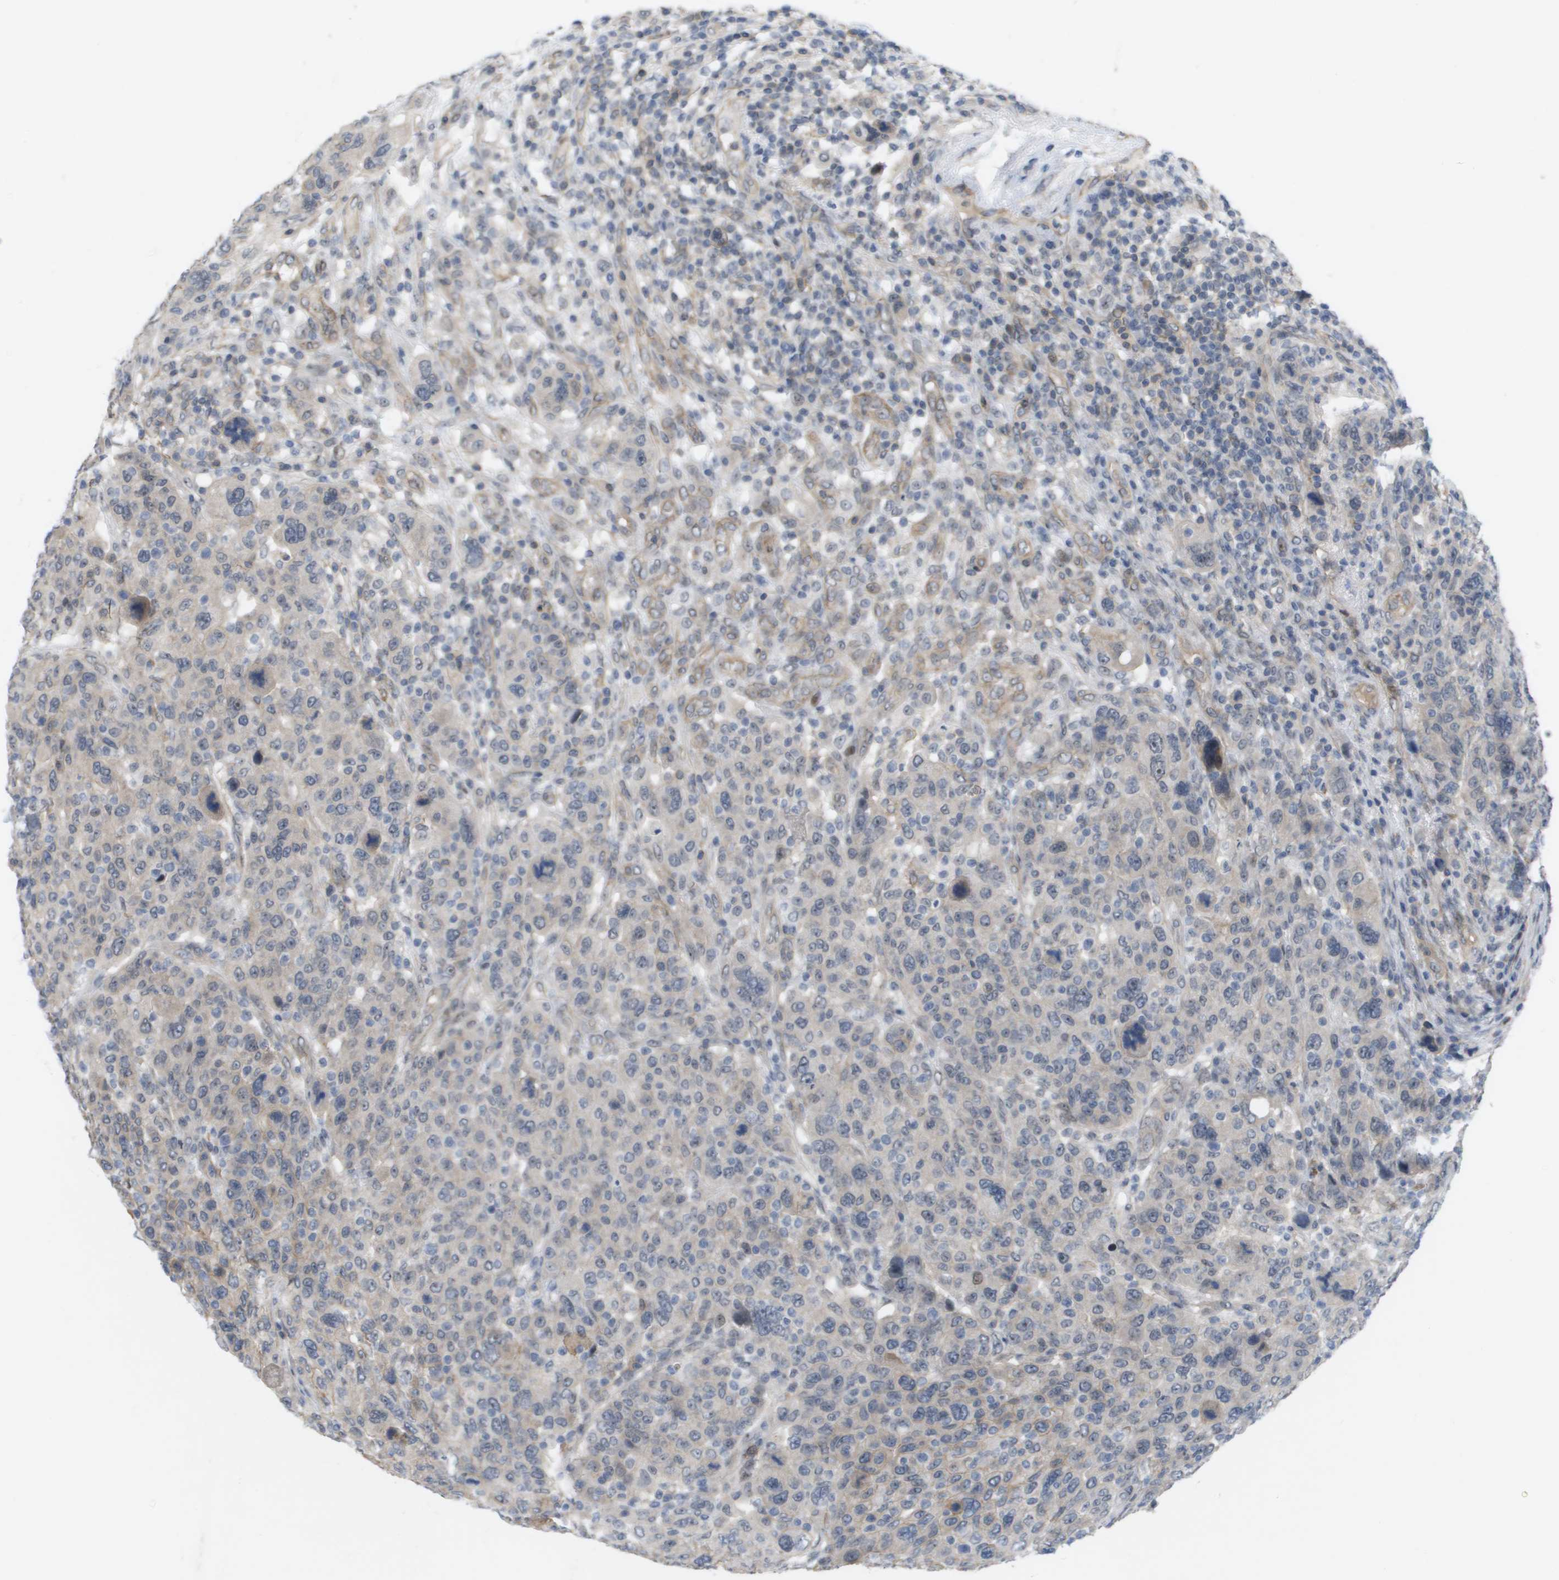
{"staining": {"intensity": "negative", "quantity": "none", "location": "none"}, "tissue": "breast cancer", "cell_type": "Tumor cells", "image_type": "cancer", "snomed": [{"axis": "morphology", "description": "Duct carcinoma"}, {"axis": "topography", "description": "Breast"}], "caption": "Tumor cells show no significant protein staining in breast infiltrating ductal carcinoma.", "gene": "MTARC2", "patient": {"sex": "female", "age": 37}}